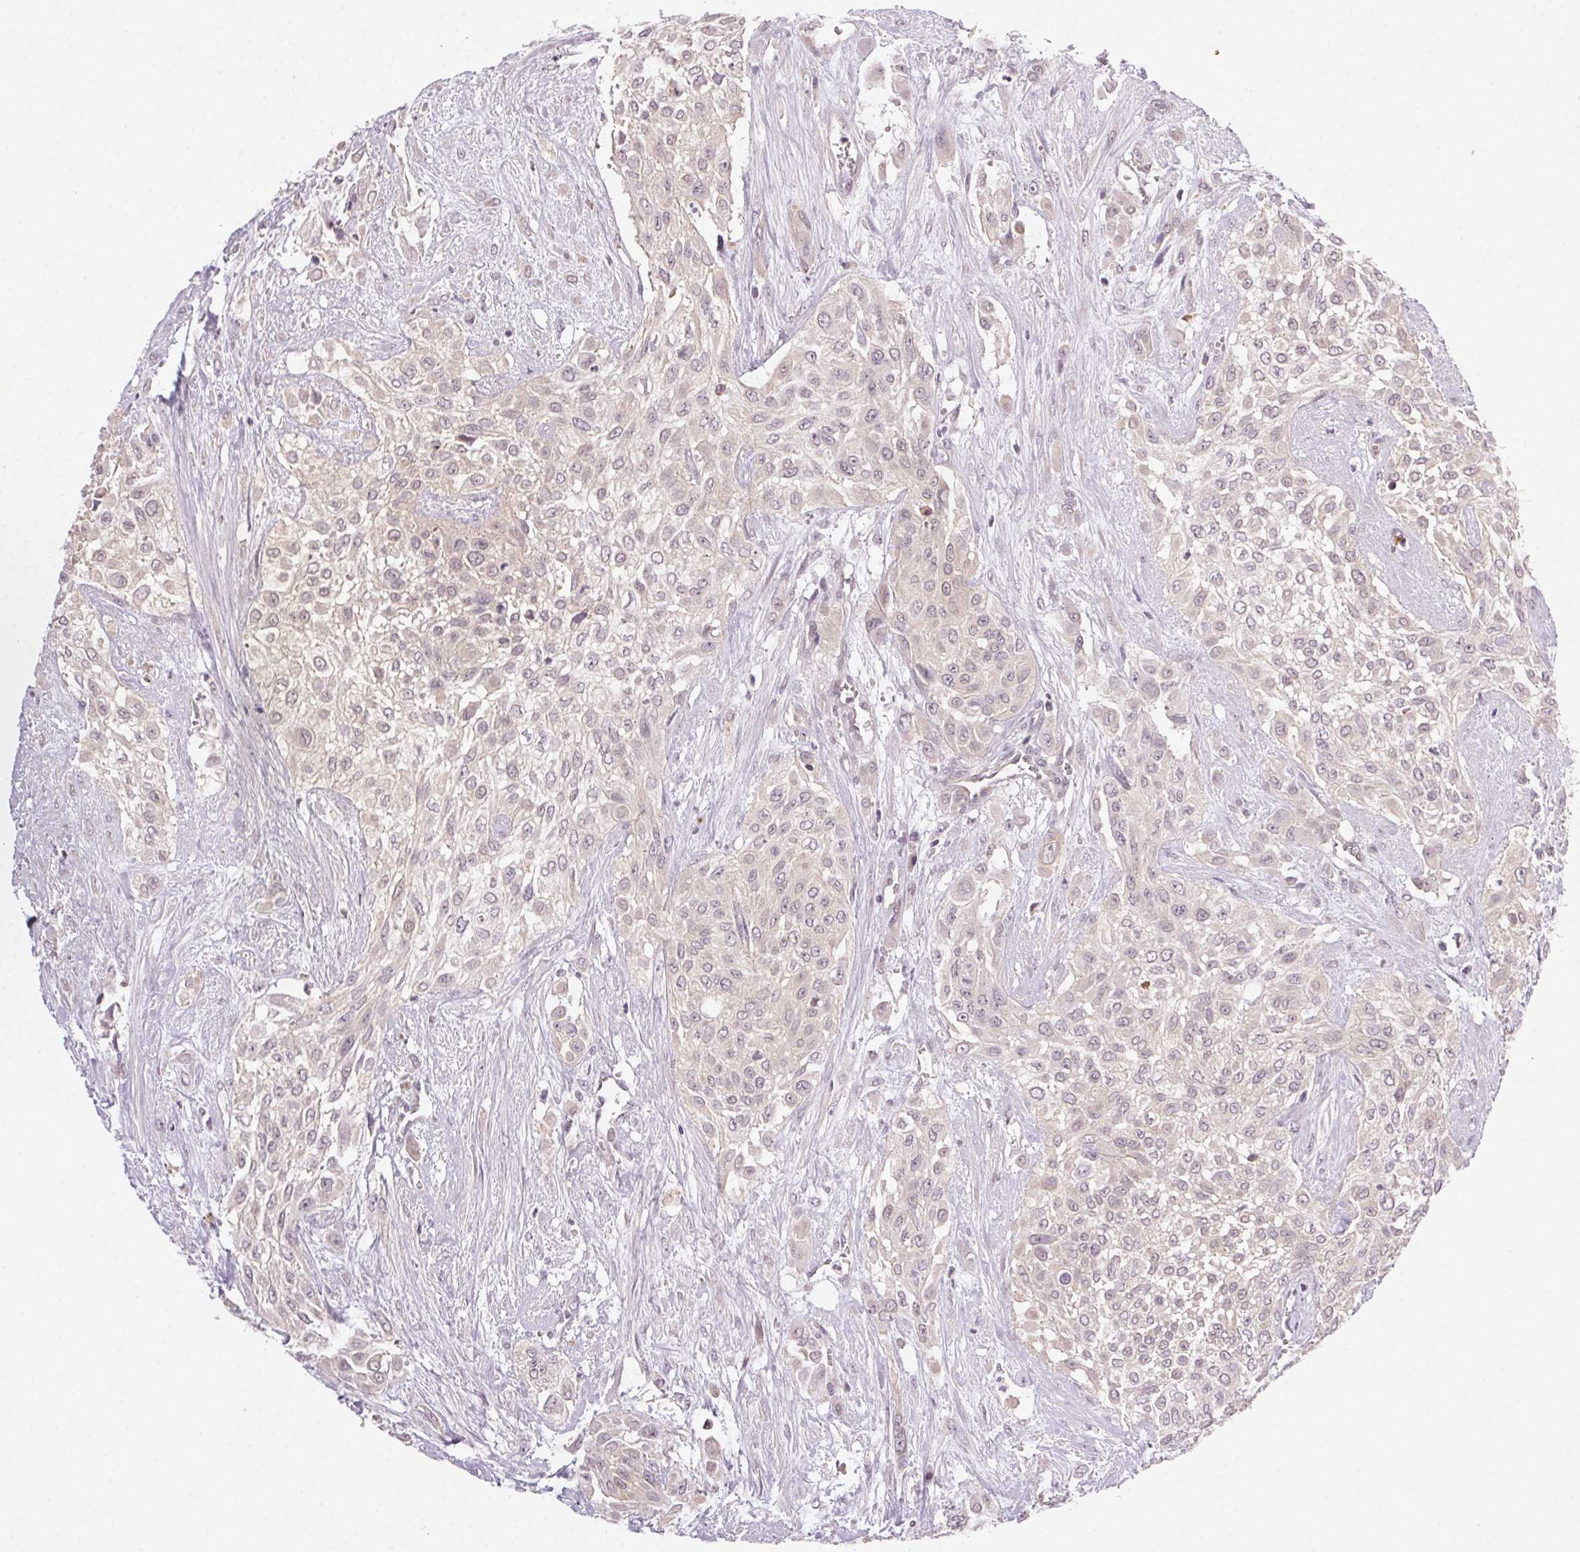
{"staining": {"intensity": "negative", "quantity": "none", "location": "none"}, "tissue": "urothelial cancer", "cell_type": "Tumor cells", "image_type": "cancer", "snomed": [{"axis": "morphology", "description": "Urothelial carcinoma, High grade"}, {"axis": "topography", "description": "Urinary bladder"}], "caption": "An image of high-grade urothelial carcinoma stained for a protein exhibits no brown staining in tumor cells.", "gene": "NCOA4", "patient": {"sex": "male", "age": 57}}